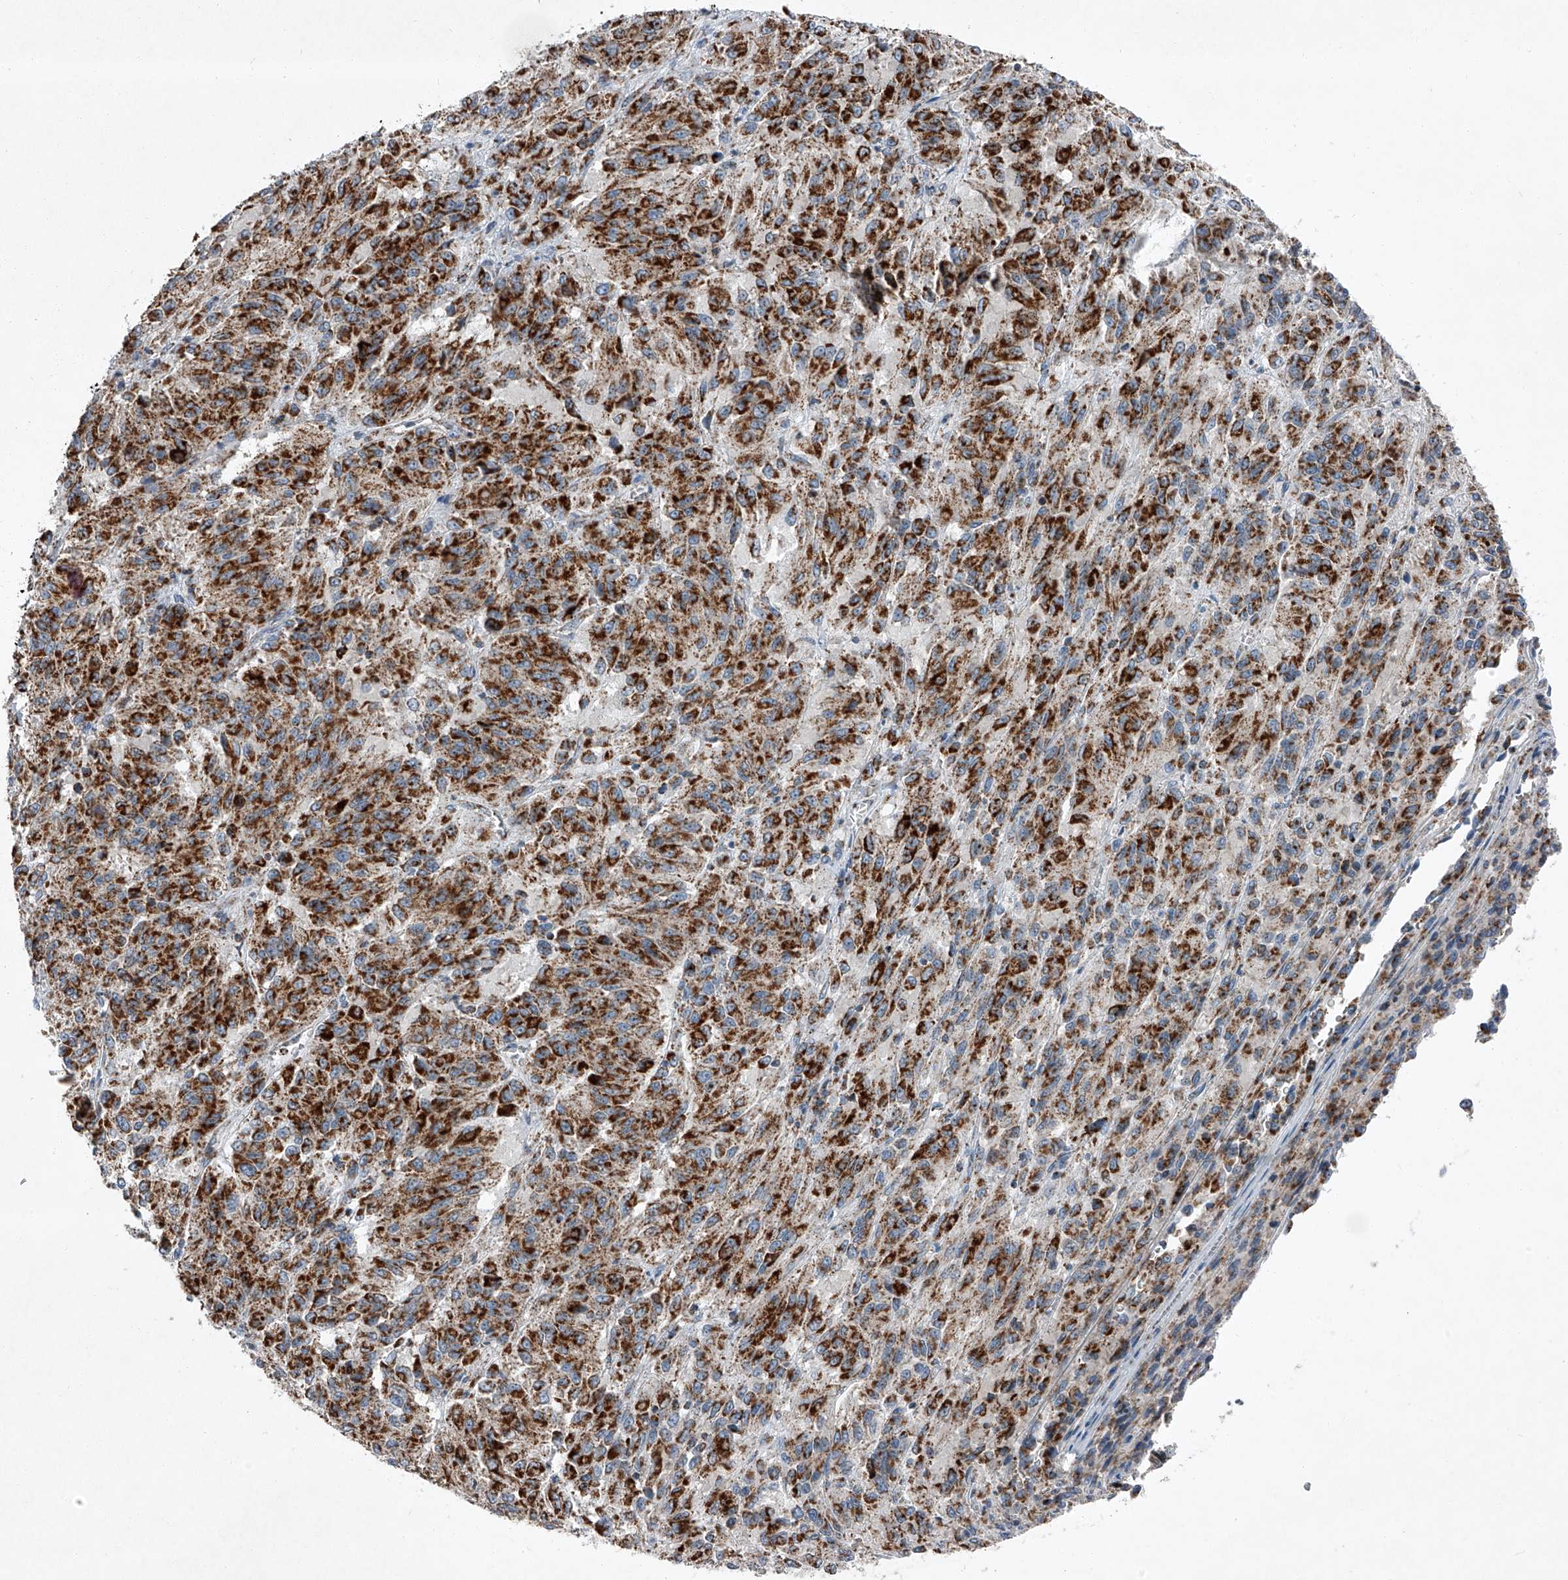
{"staining": {"intensity": "strong", "quantity": ">75%", "location": "cytoplasmic/membranous"}, "tissue": "melanoma", "cell_type": "Tumor cells", "image_type": "cancer", "snomed": [{"axis": "morphology", "description": "Malignant melanoma, Metastatic site"}, {"axis": "topography", "description": "Lung"}], "caption": "Brown immunohistochemical staining in human melanoma shows strong cytoplasmic/membranous staining in approximately >75% of tumor cells.", "gene": "CHRNA7", "patient": {"sex": "male", "age": 64}}